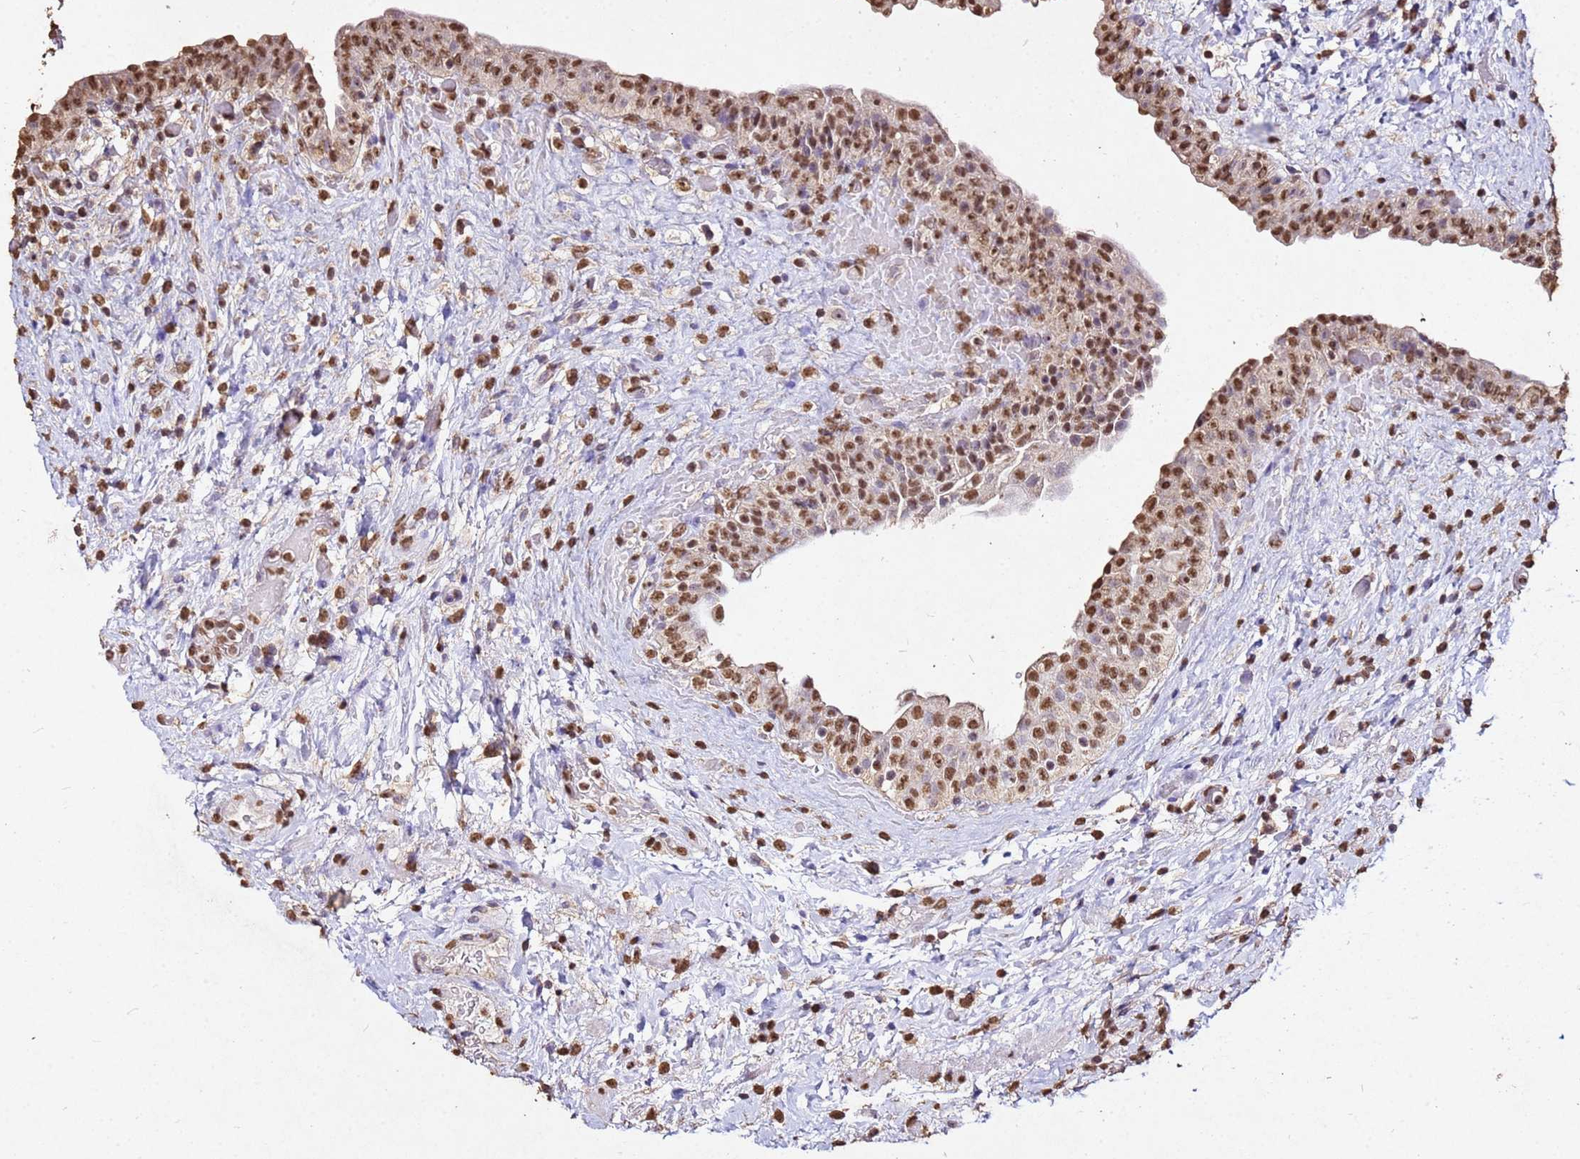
{"staining": {"intensity": "moderate", "quantity": ">75%", "location": "nuclear"}, "tissue": "urinary bladder", "cell_type": "Urothelial cells", "image_type": "normal", "snomed": [{"axis": "morphology", "description": "Normal tissue, NOS"}, {"axis": "topography", "description": "Urinary bladder"}], "caption": "Protein staining of benign urinary bladder shows moderate nuclear expression in about >75% of urothelial cells. Using DAB (brown) and hematoxylin (blue) stains, captured at high magnification using brightfield microscopy.", "gene": "MYOCD", "patient": {"sex": "male", "age": 69}}